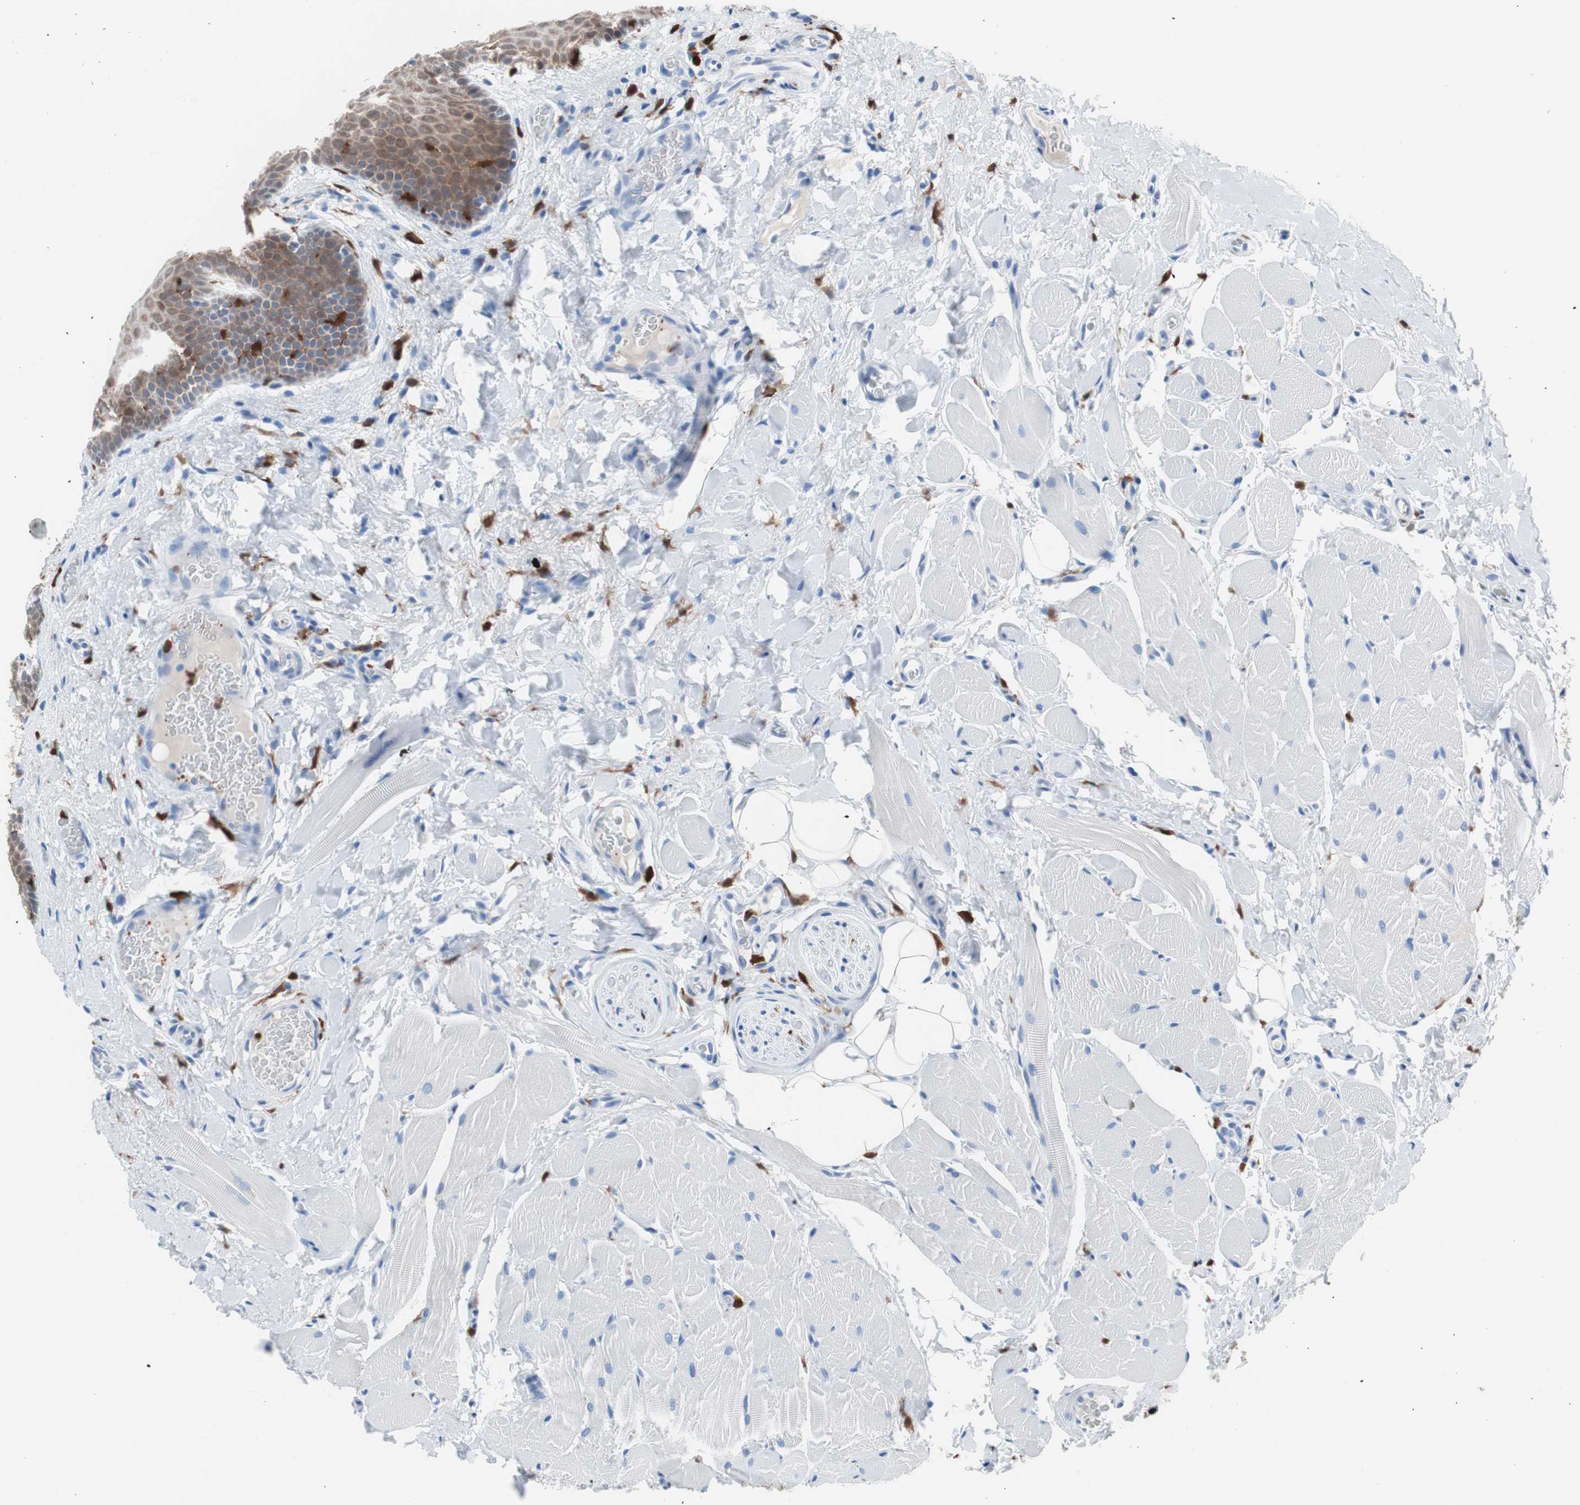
{"staining": {"intensity": "moderate", "quantity": "25%-75%", "location": "cytoplasmic/membranous"}, "tissue": "oral mucosa", "cell_type": "Squamous epithelial cells", "image_type": "normal", "snomed": [{"axis": "morphology", "description": "Normal tissue, NOS"}, {"axis": "topography", "description": "Oral tissue"}], "caption": "This micrograph reveals immunohistochemistry (IHC) staining of benign human oral mucosa, with medium moderate cytoplasmic/membranous positivity in approximately 25%-75% of squamous epithelial cells.", "gene": "SYK", "patient": {"sex": "male", "age": 54}}